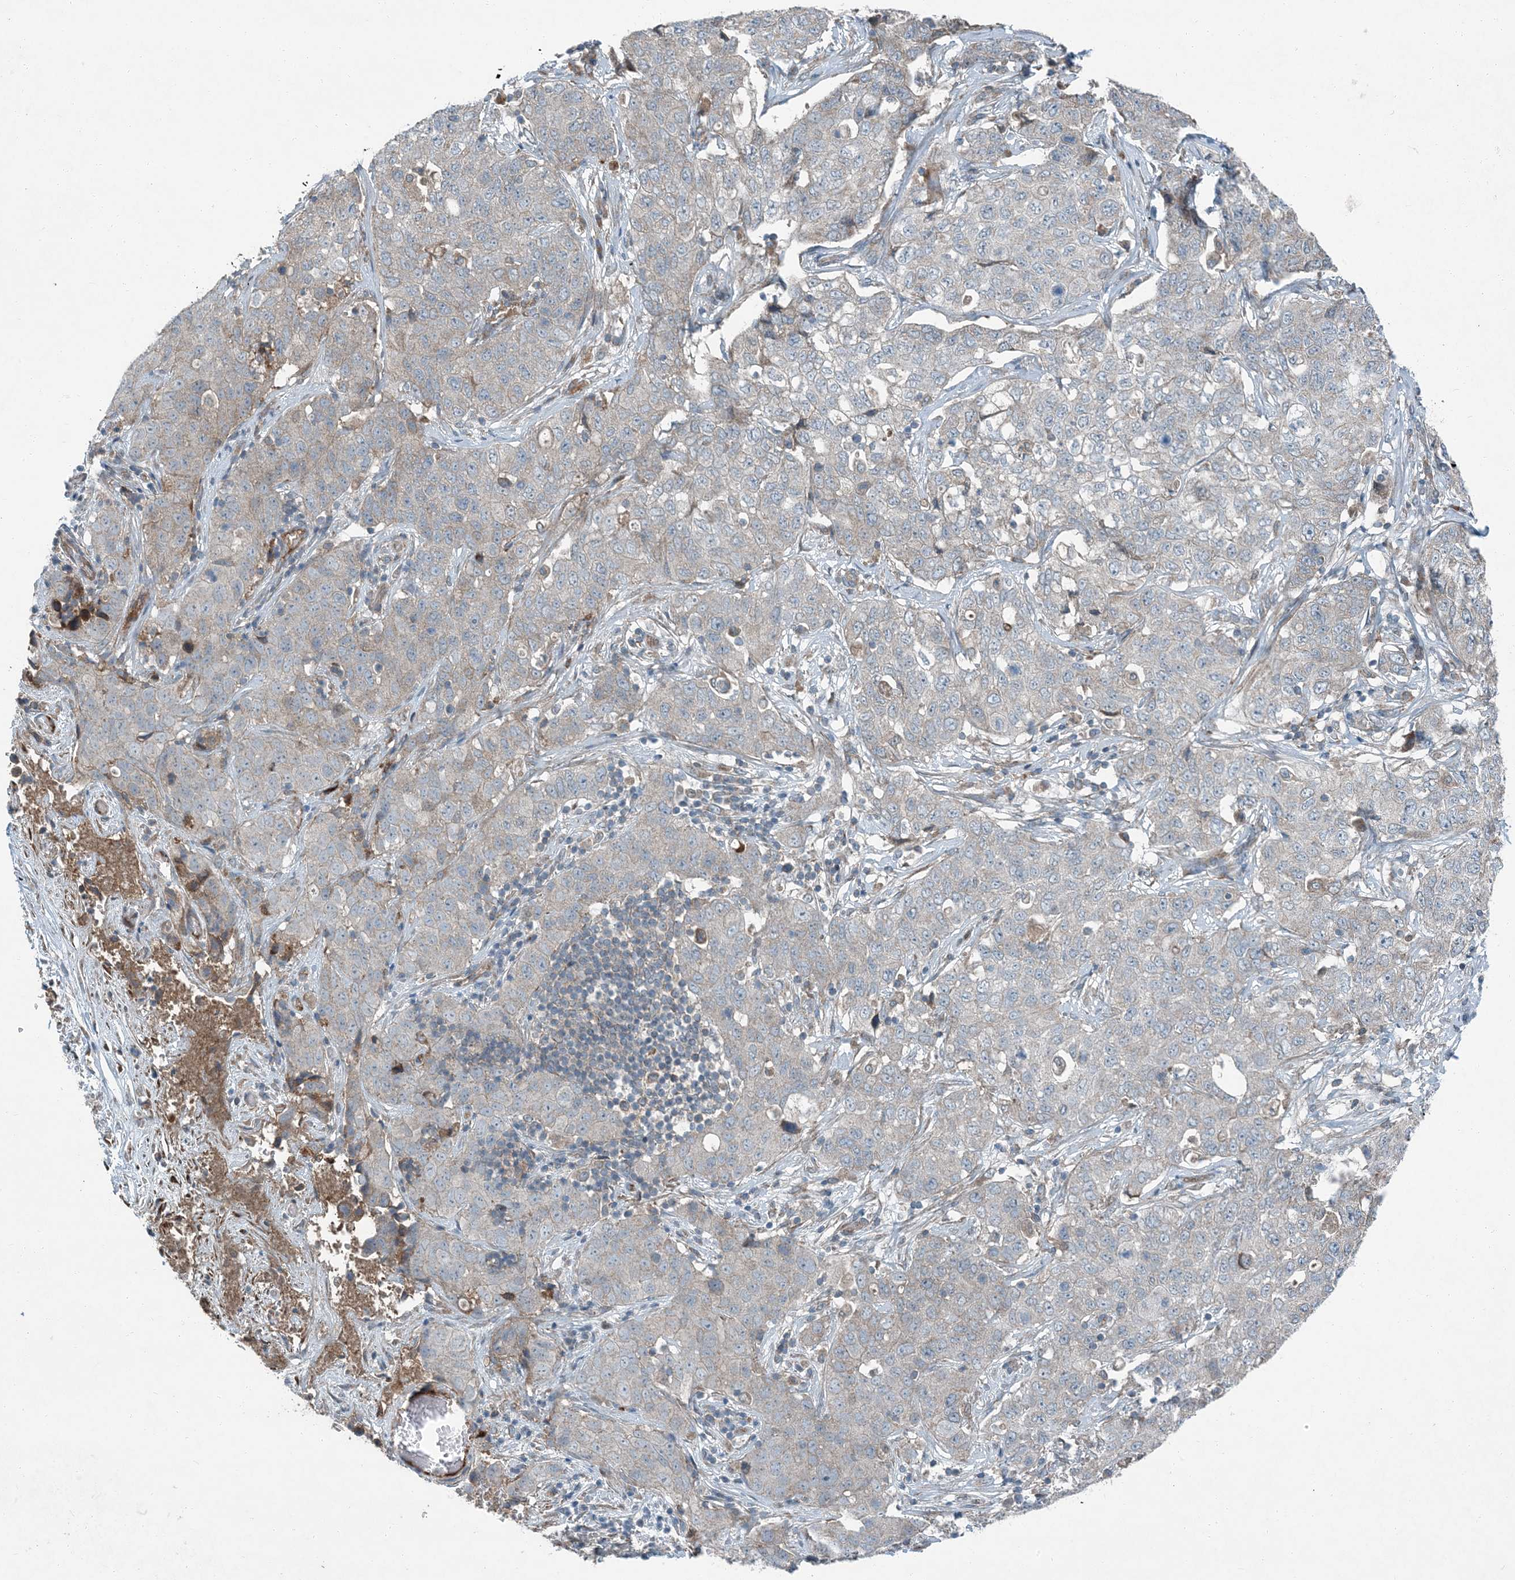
{"staining": {"intensity": "moderate", "quantity": "<25%", "location": "cytoplasmic/membranous"}, "tissue": "stomach cancer", "cell_type": "Tumor cells", "image_type": "cancer", "snomed": [{"axis": "morphology", "description": "Normal tissue, NOS"}, {"axis": "morphology", "description": "Adenocarcinoma, NOS"}, {"axis": "topography", "description": "Lymph node"}, {"axis": "topography", "description": "Stomach"}], "caption": "Immunohistochemistry histopathology image of neoplastic tissue: stomach cancer (adenocarcinoma) stained using IHC exhibits low levels of moderate protein expression localized specifically in the cytoplasmic/membranous of tumor cells, appearing as a cytoplasmic/membranous brown color.", "gene": "APOM", "patient": {"sex": "male", "age": 48}}